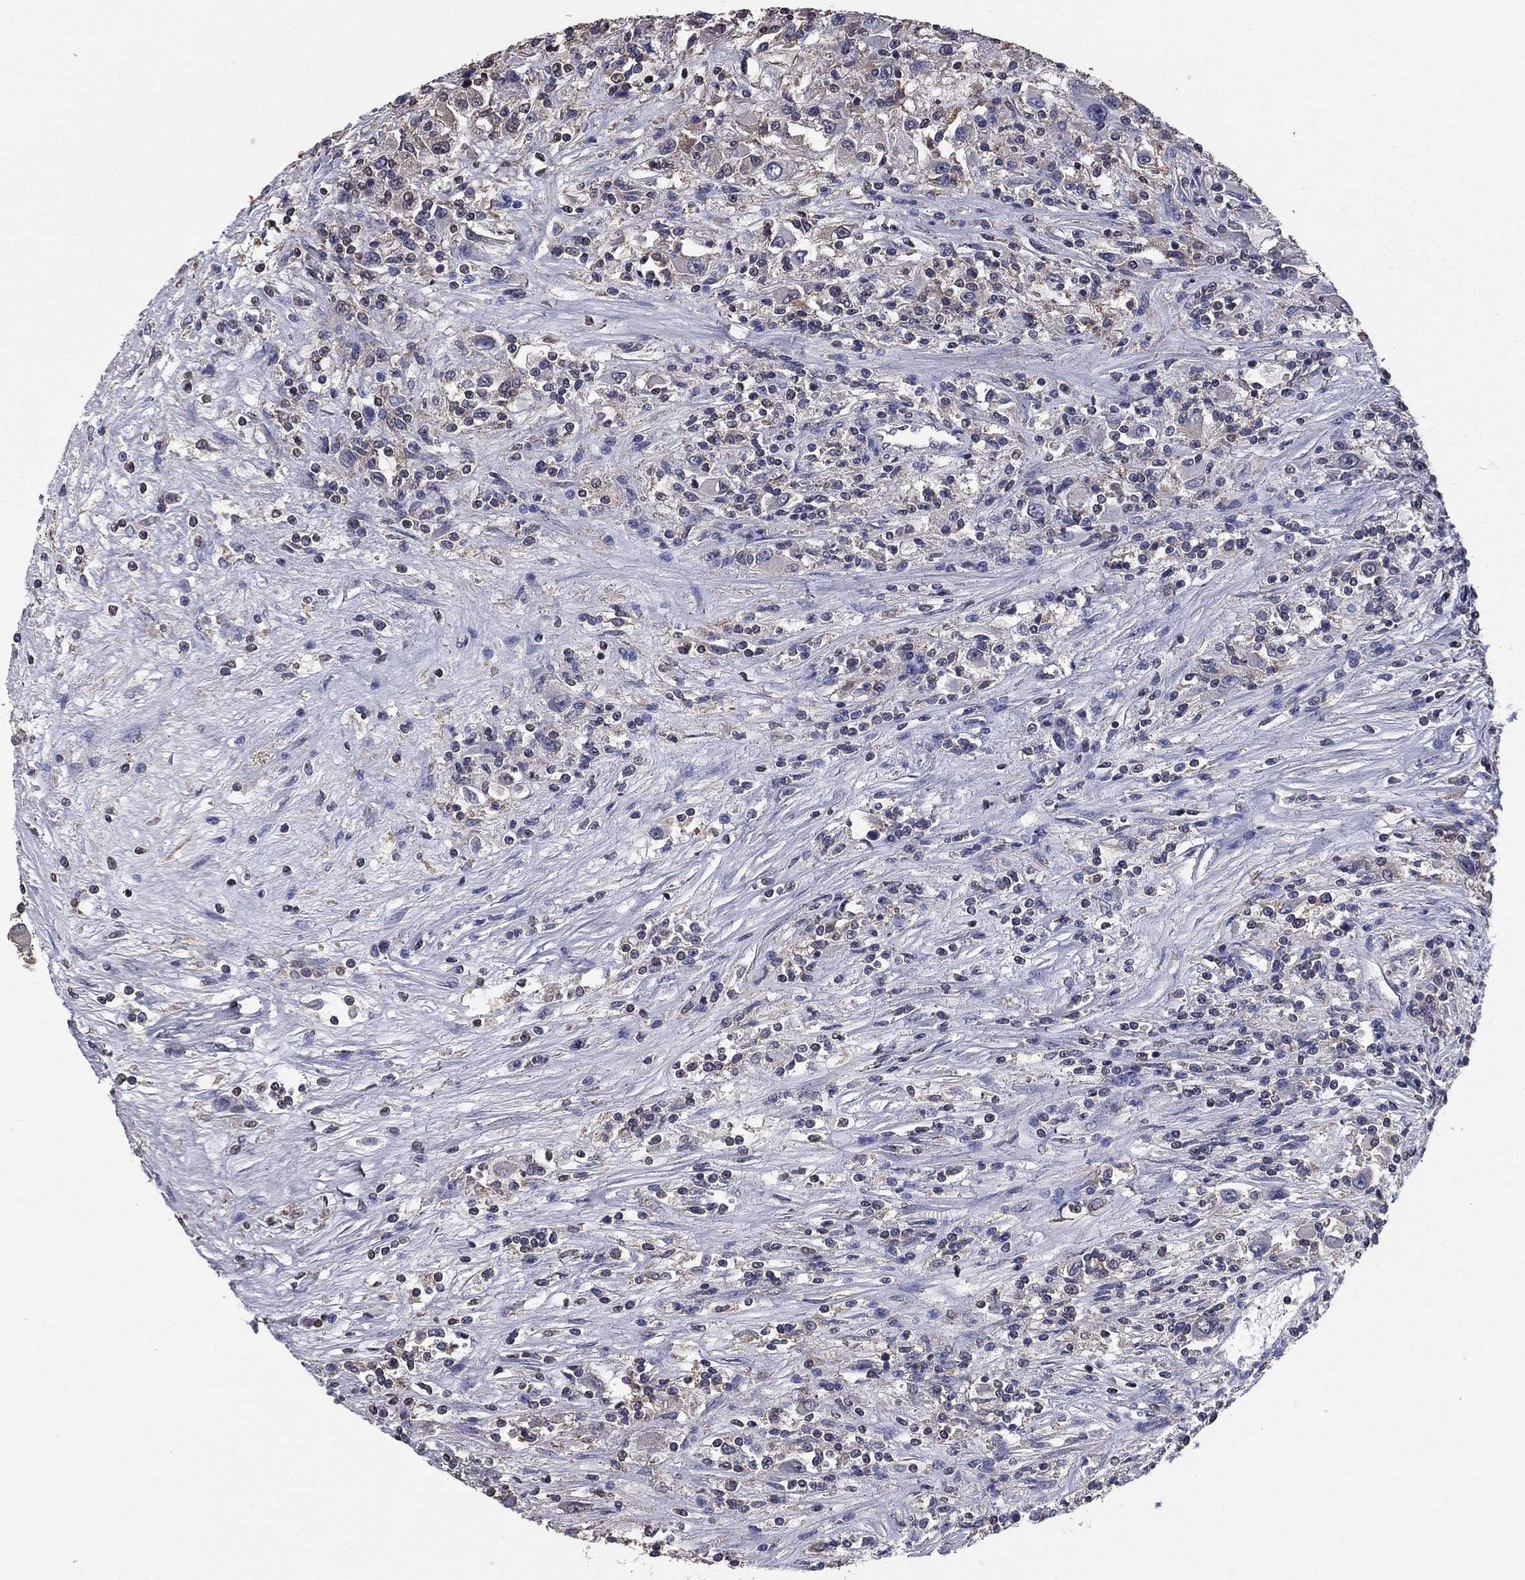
{"staining": {"intensity": "negative", "quantity": "none", "location": "none"}, "tissue": "renal cancer", "cell_type": "Tumor cells", "image_type": "cancer", "snomed": [{"axis": "morphology", "description": "Adenocarcinoma, NOS"}, {"axis": "topography", "description": "Kidney"}], "caption": "Adenocarcinoma (renal) stained for a protein using immunohistochemistry (IHC) demonstrates no staining tumor cells.", "gene": "MFAP3L", "patient": {"sex": "female", "age": 67}}